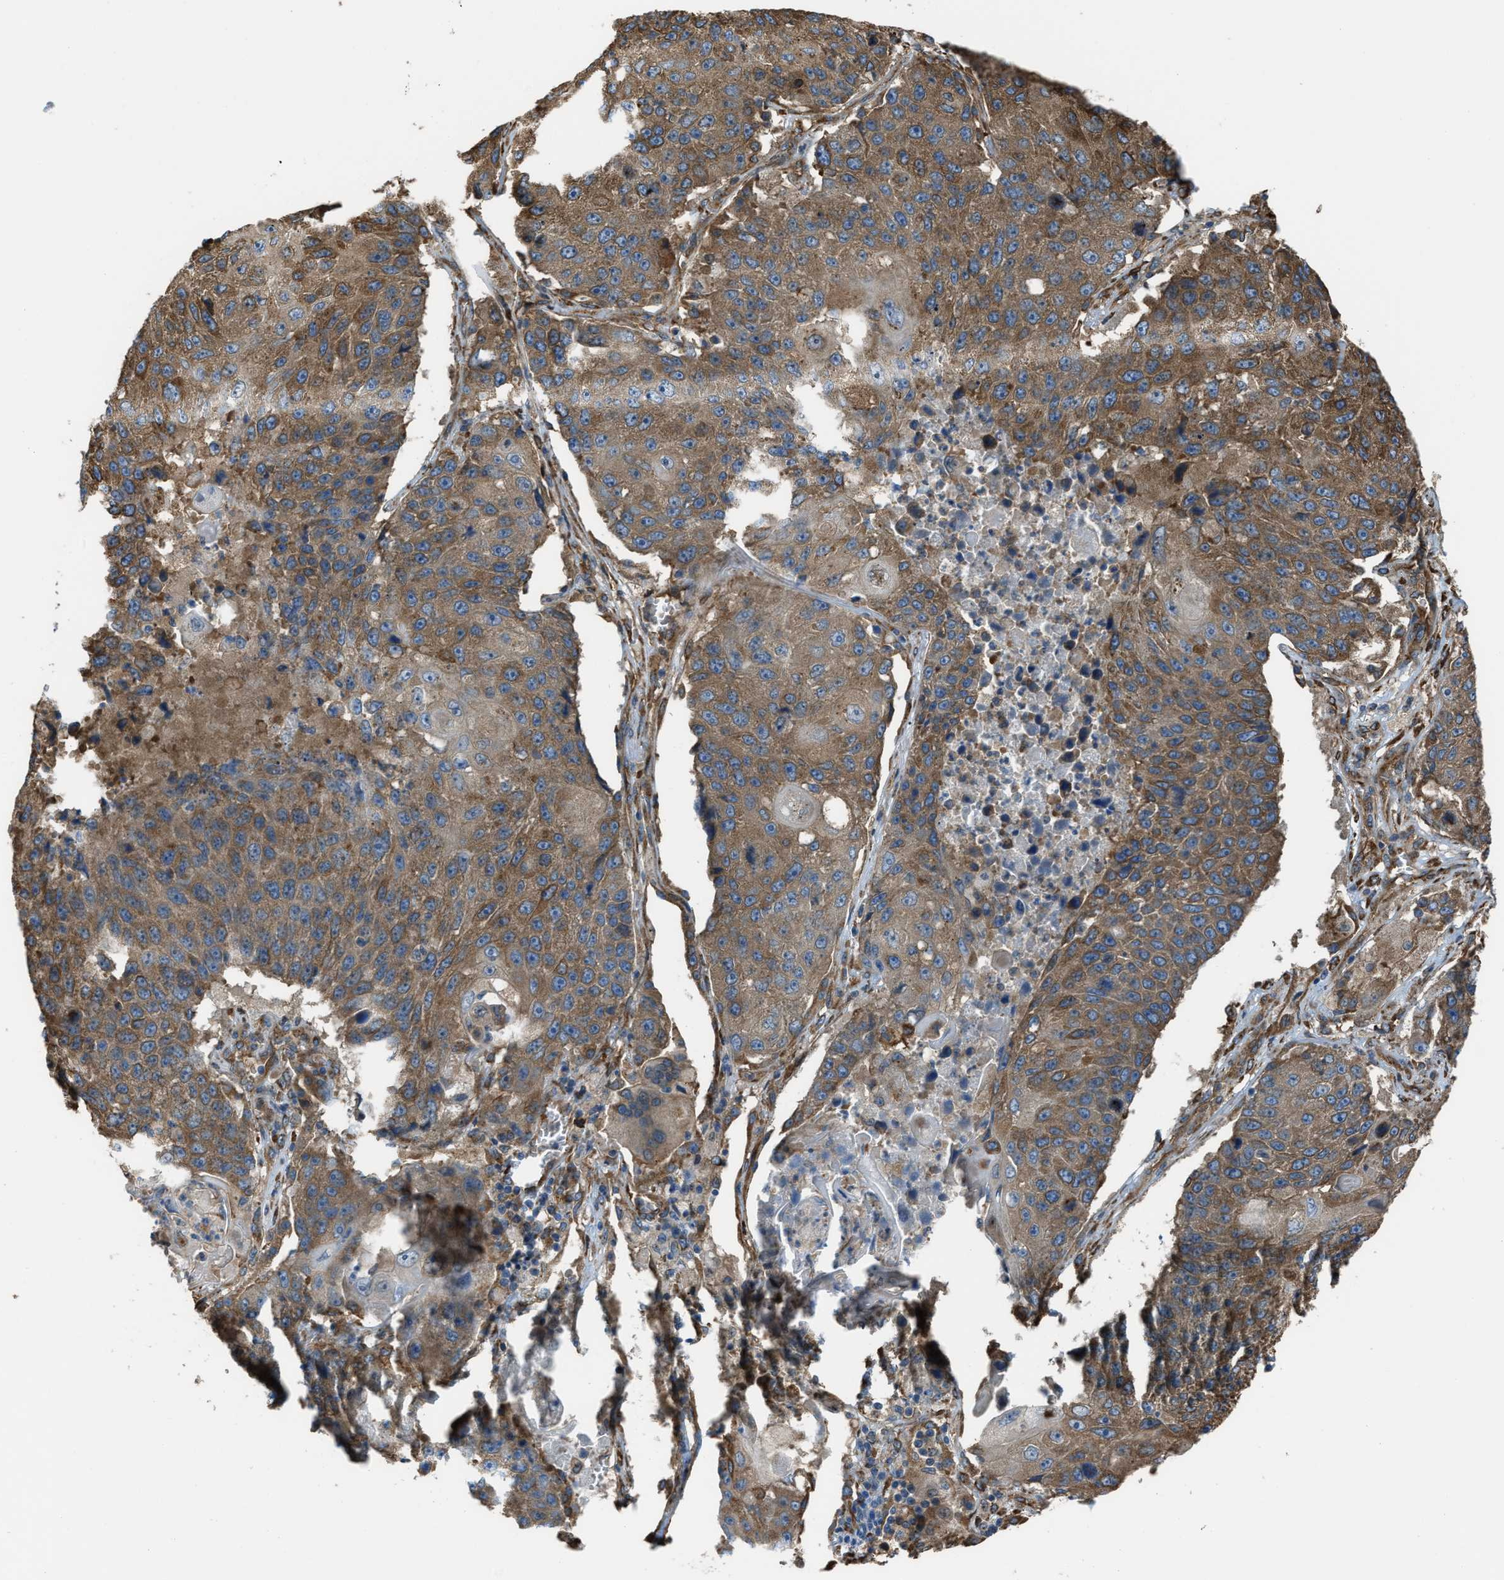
{"staining": {"intensity": "moderate", "quantity": ">75%", "location": "cytoplasmic/membranous"}, "tissue": "lung cancer", "cell_type": "Tumor cells", "image_type": "cancer", "snomed": [{"axis": "morphology", "description": "Squamous cell carcinoma, NOS"}, {"axis": "topography", "description": "Lung"}], "caption": "Lung cancer (squamous cell carcinoma) stained with a brown dye displays moderate cytoplasmic/membranous positive staining in about >75% of tumor cells.", "gene": "TRPC1", "patient": {"sex": "male", "age": 61}}